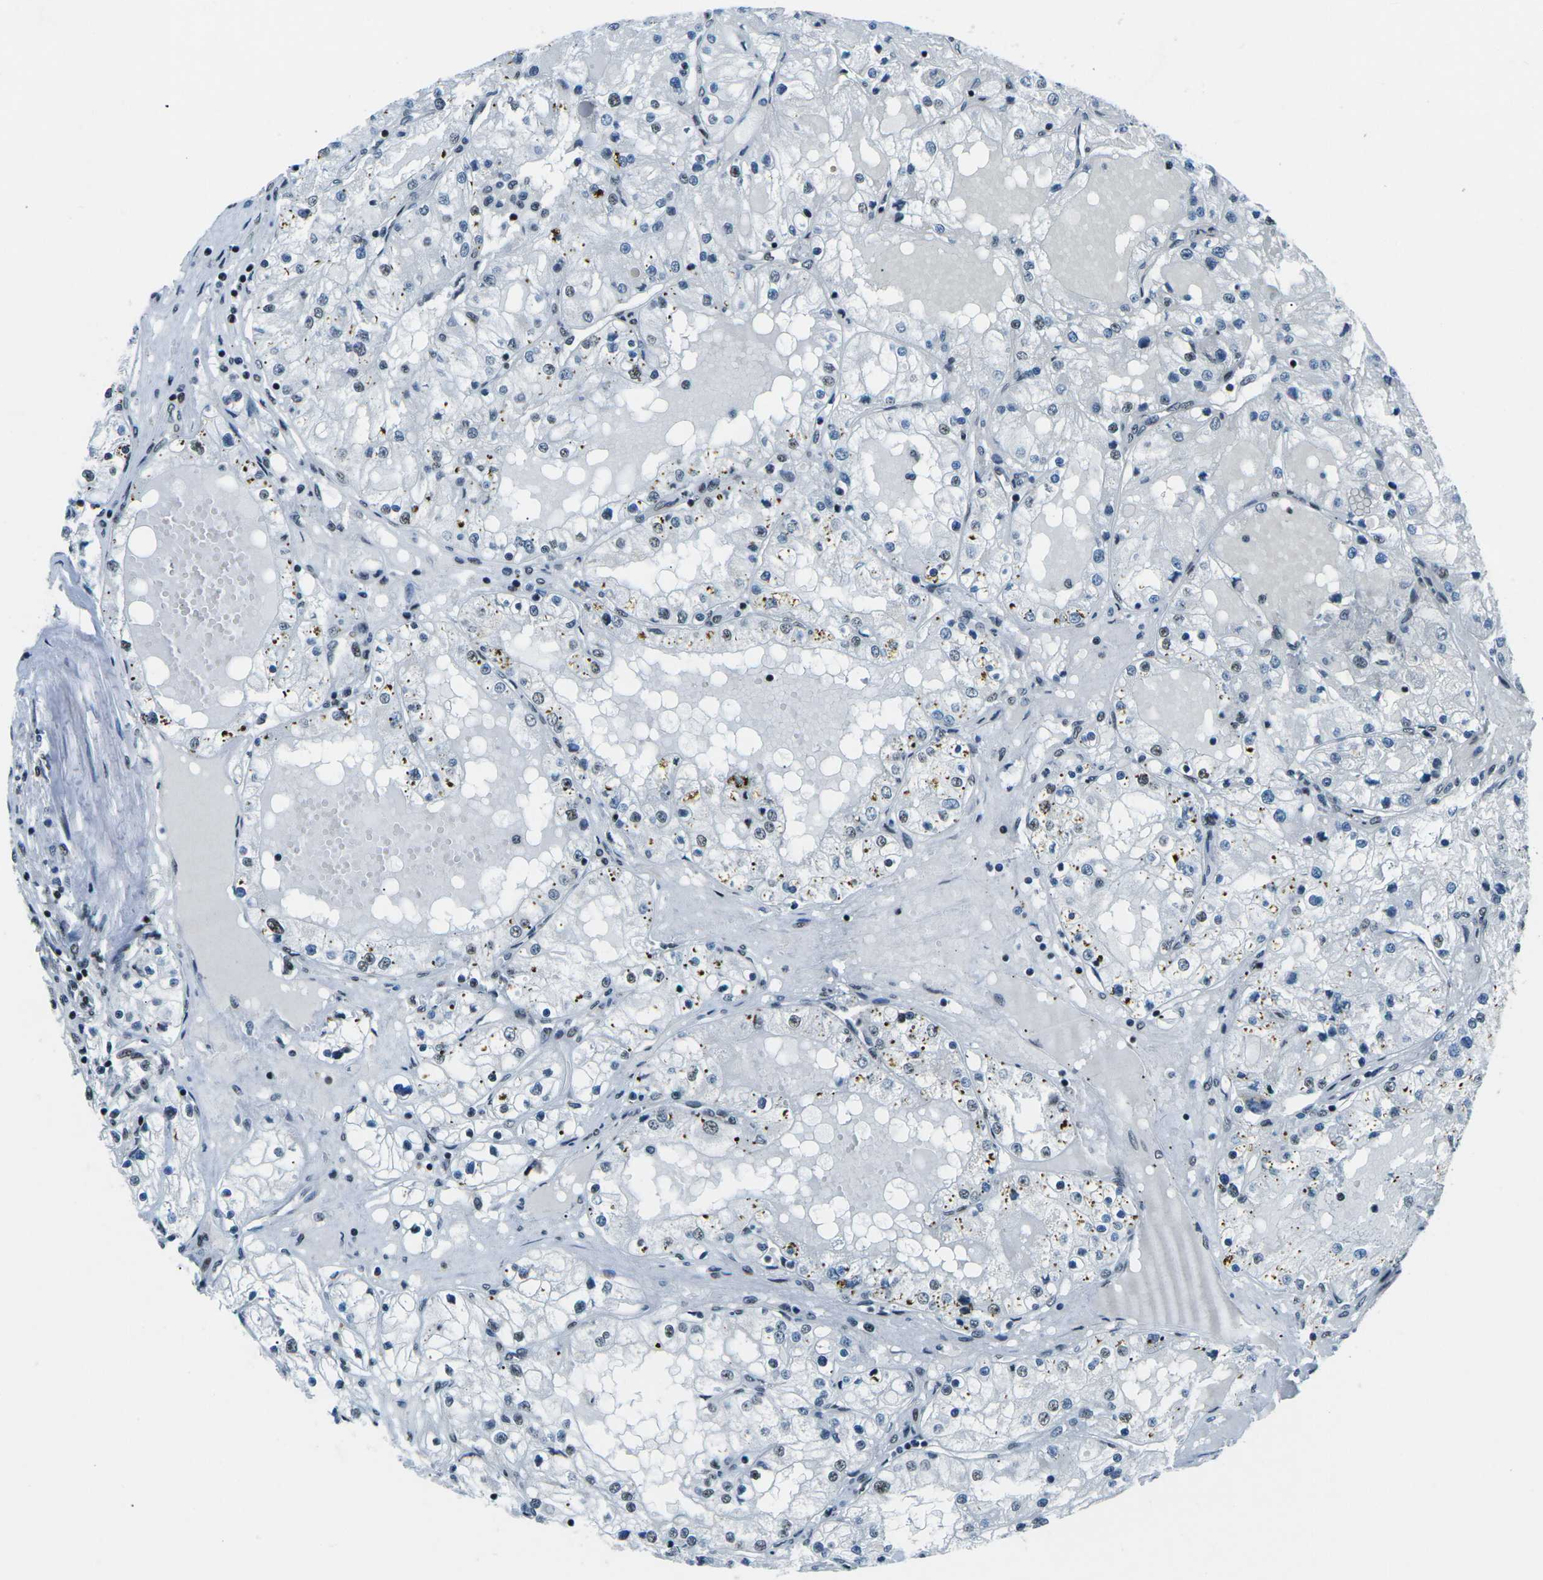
{"staining": {"intensity": "negative", "quantity": "none", "location": "none"}, "tissue": "renal cancer", "cell_type": "Tumor cells", "image_type": "cancer", "snomed": [{"axis": "morphology", "description": "Adenocarcinoma, NOS"}, {"axis": "topography", "description": "Kidney"}], "caption": "Renal cancer was stained to show a protein in brown. There is no significant staining in tumor cells.", "gene": "RBL2", "patient": {"sex": "male", "age": 68}}